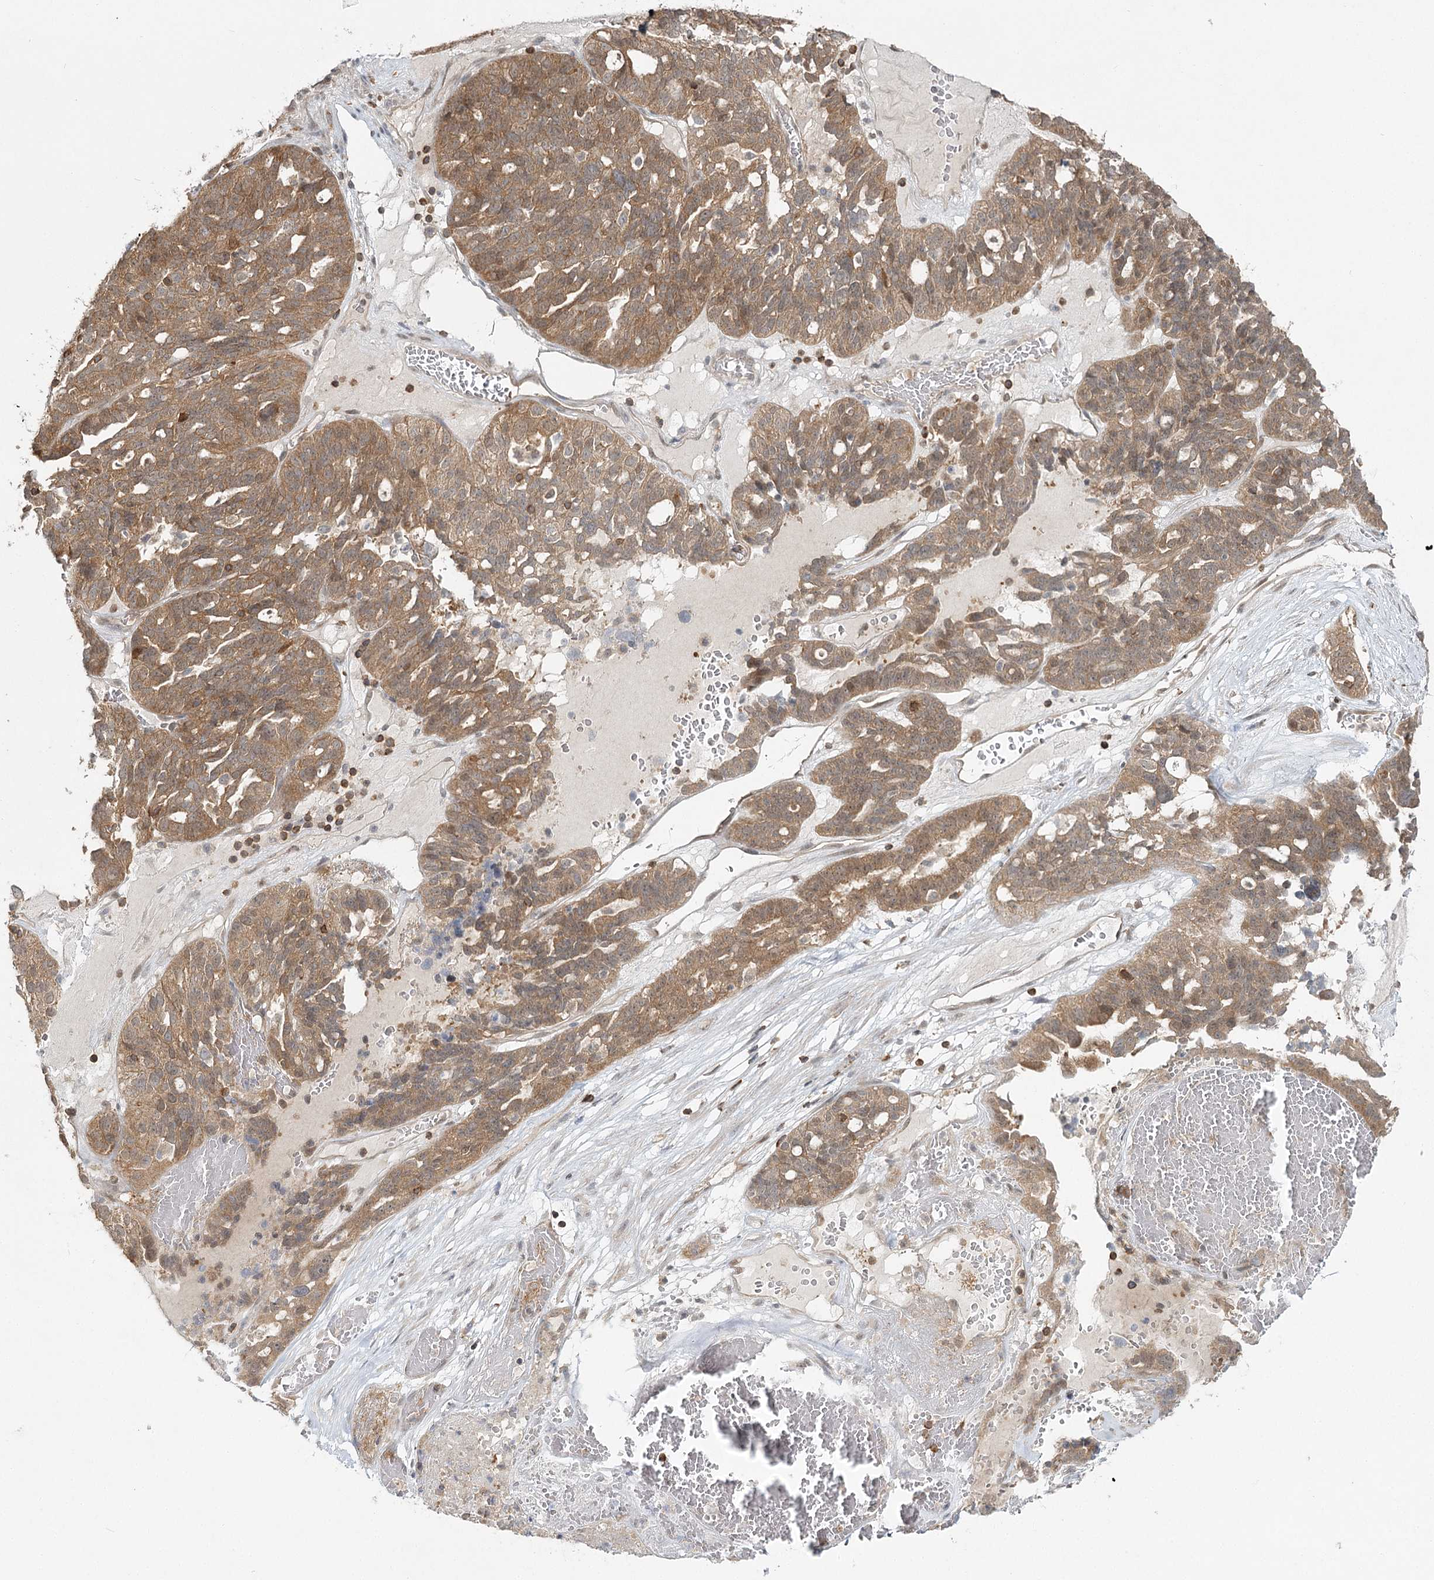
{"staining": {"intensity": "moderate", "quantity": ">75%", "location": "cytoplasmic/membranous"}, "tissue": "ovarian cancer", "cell_type": "Tumor cells", "image_type": "cancer", "snomed": [{"axis": "morphology", "description": "Cystadenocarcinoma, serous, NOS"}, {"axis": "topography", "description": "Ovary"}], "caption": "Ovarian serous cystadenocarcinoma stained for a protein (brown) displays moderate cytoplasmic/membranous positive expression in approximately >75% of tumor cells.", "gene": "FAM120B", "patient": {"sex": "female", "age": 59}}